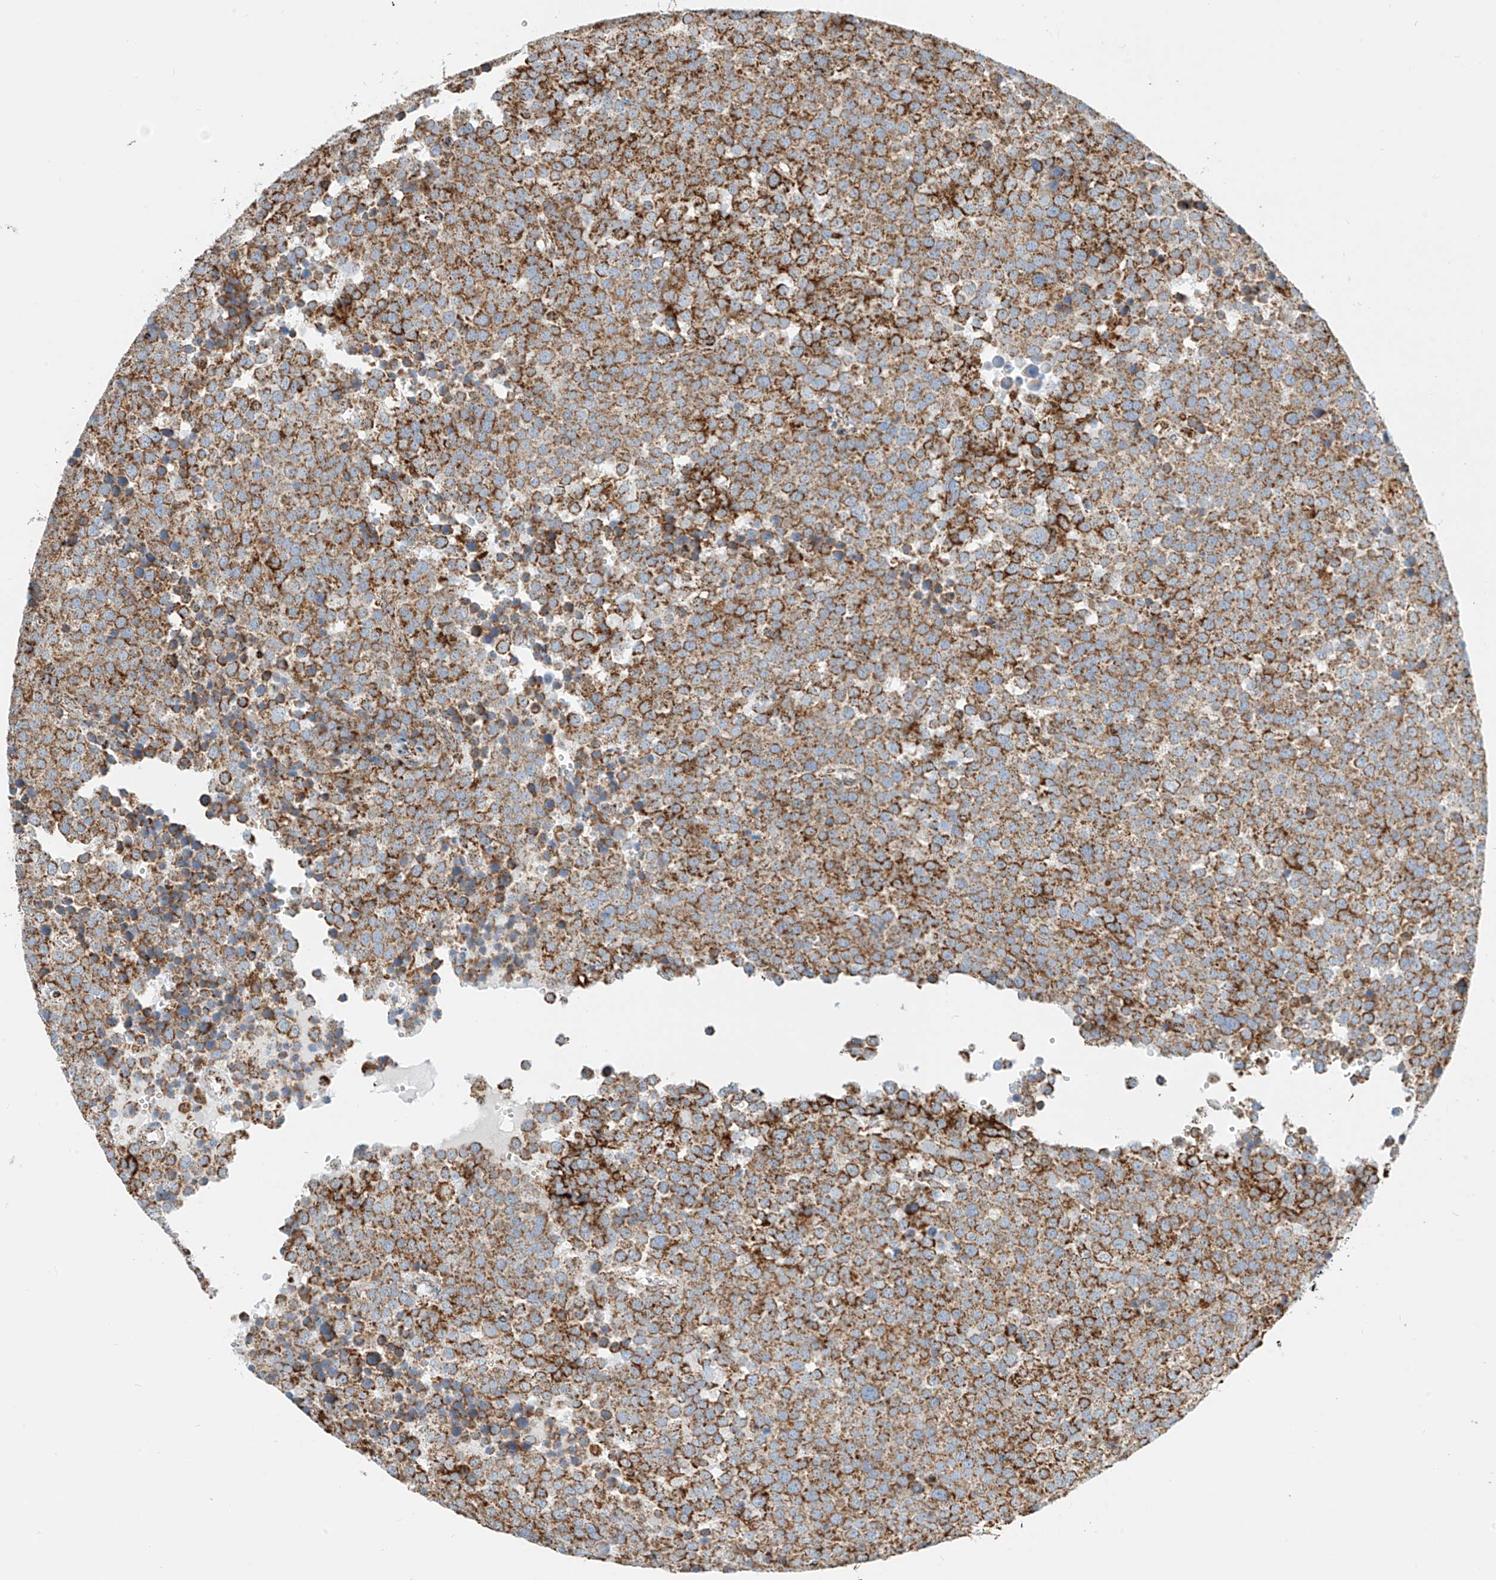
{"staining": {"intensity": "strong", "quantity": ">75%", "location": "cytoplasmic/membranous"}, "tissue": "testis cancer", "cell_type": "Tumor cells", "image_type": "cancer", "snomed": [{"axis": "morphology", "description": "Seminoma, NOS"}, {"axis": "topography", "description": "Testis"}], "caption": "Seminoma (testis) stained with DAB IHC displays high levels of strong cytoplasmic/membranous staining in about >75% of tumor cells.", "gene": "PPA2", "patient": {"sex": "male", "age": 71}}